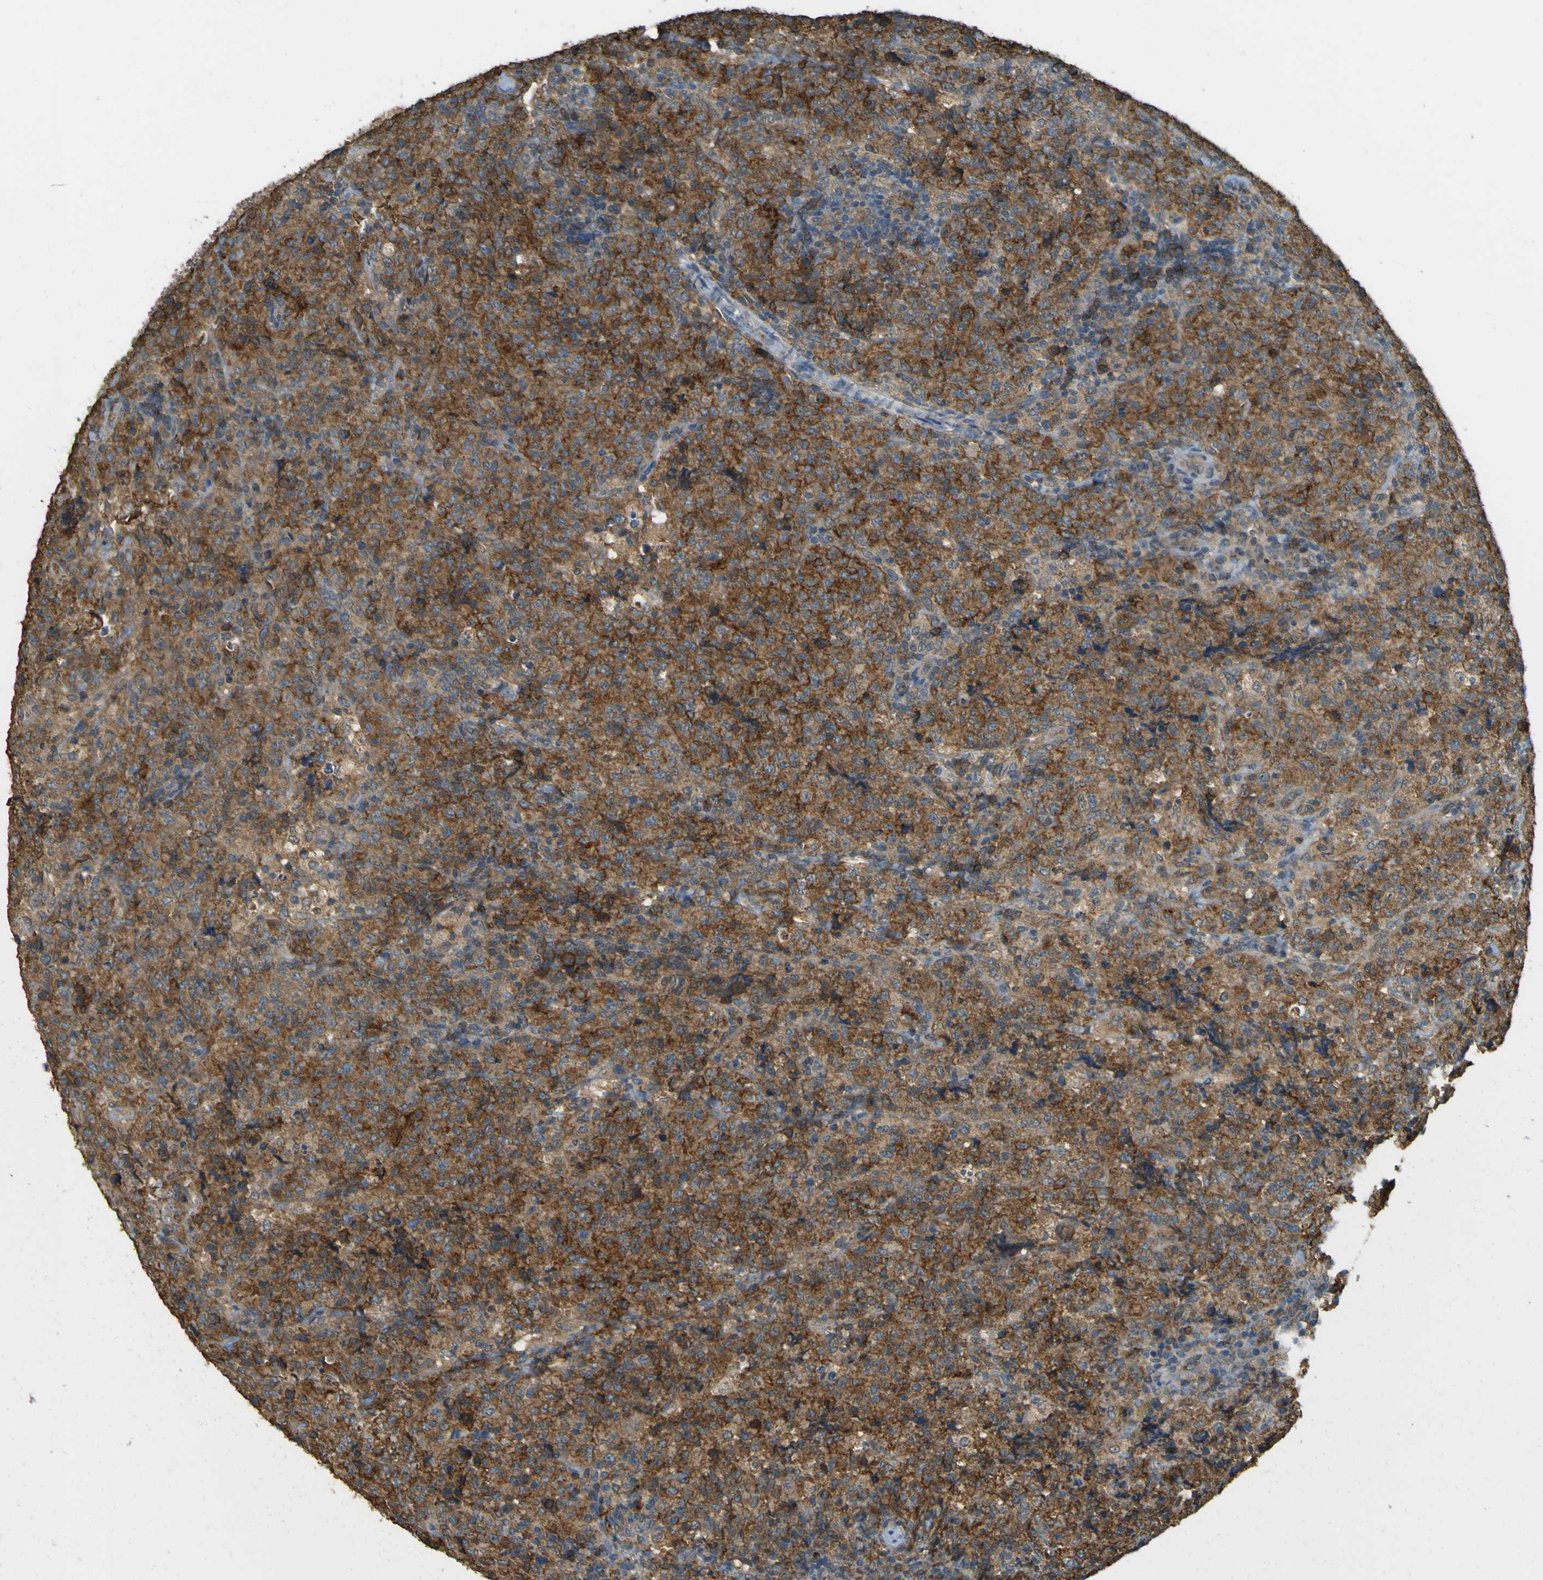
{"staining": {"intensity": "moderate", "quantity": ">75%", "location": "cytoplasmic/membranous"}, "tissue": "lymphoma", "cell_type": "Tumor cells", "image_type": "cancer", "snomed": [{"axis": "morphology", "description": "Malignant lymphoma, non-Hodgkin's type, High grade"}, {"axis": "topography", "description": "Tonsil"}], "caption": "Moderate cytoplasmic/membranous protein positivity is present in approximately >75% of tumor cells in lymphoma. (IHC, brightfield microscopy, high magnification).", "gene": "GOLGA1", "patient": {"sex": "female", "age": 36}}